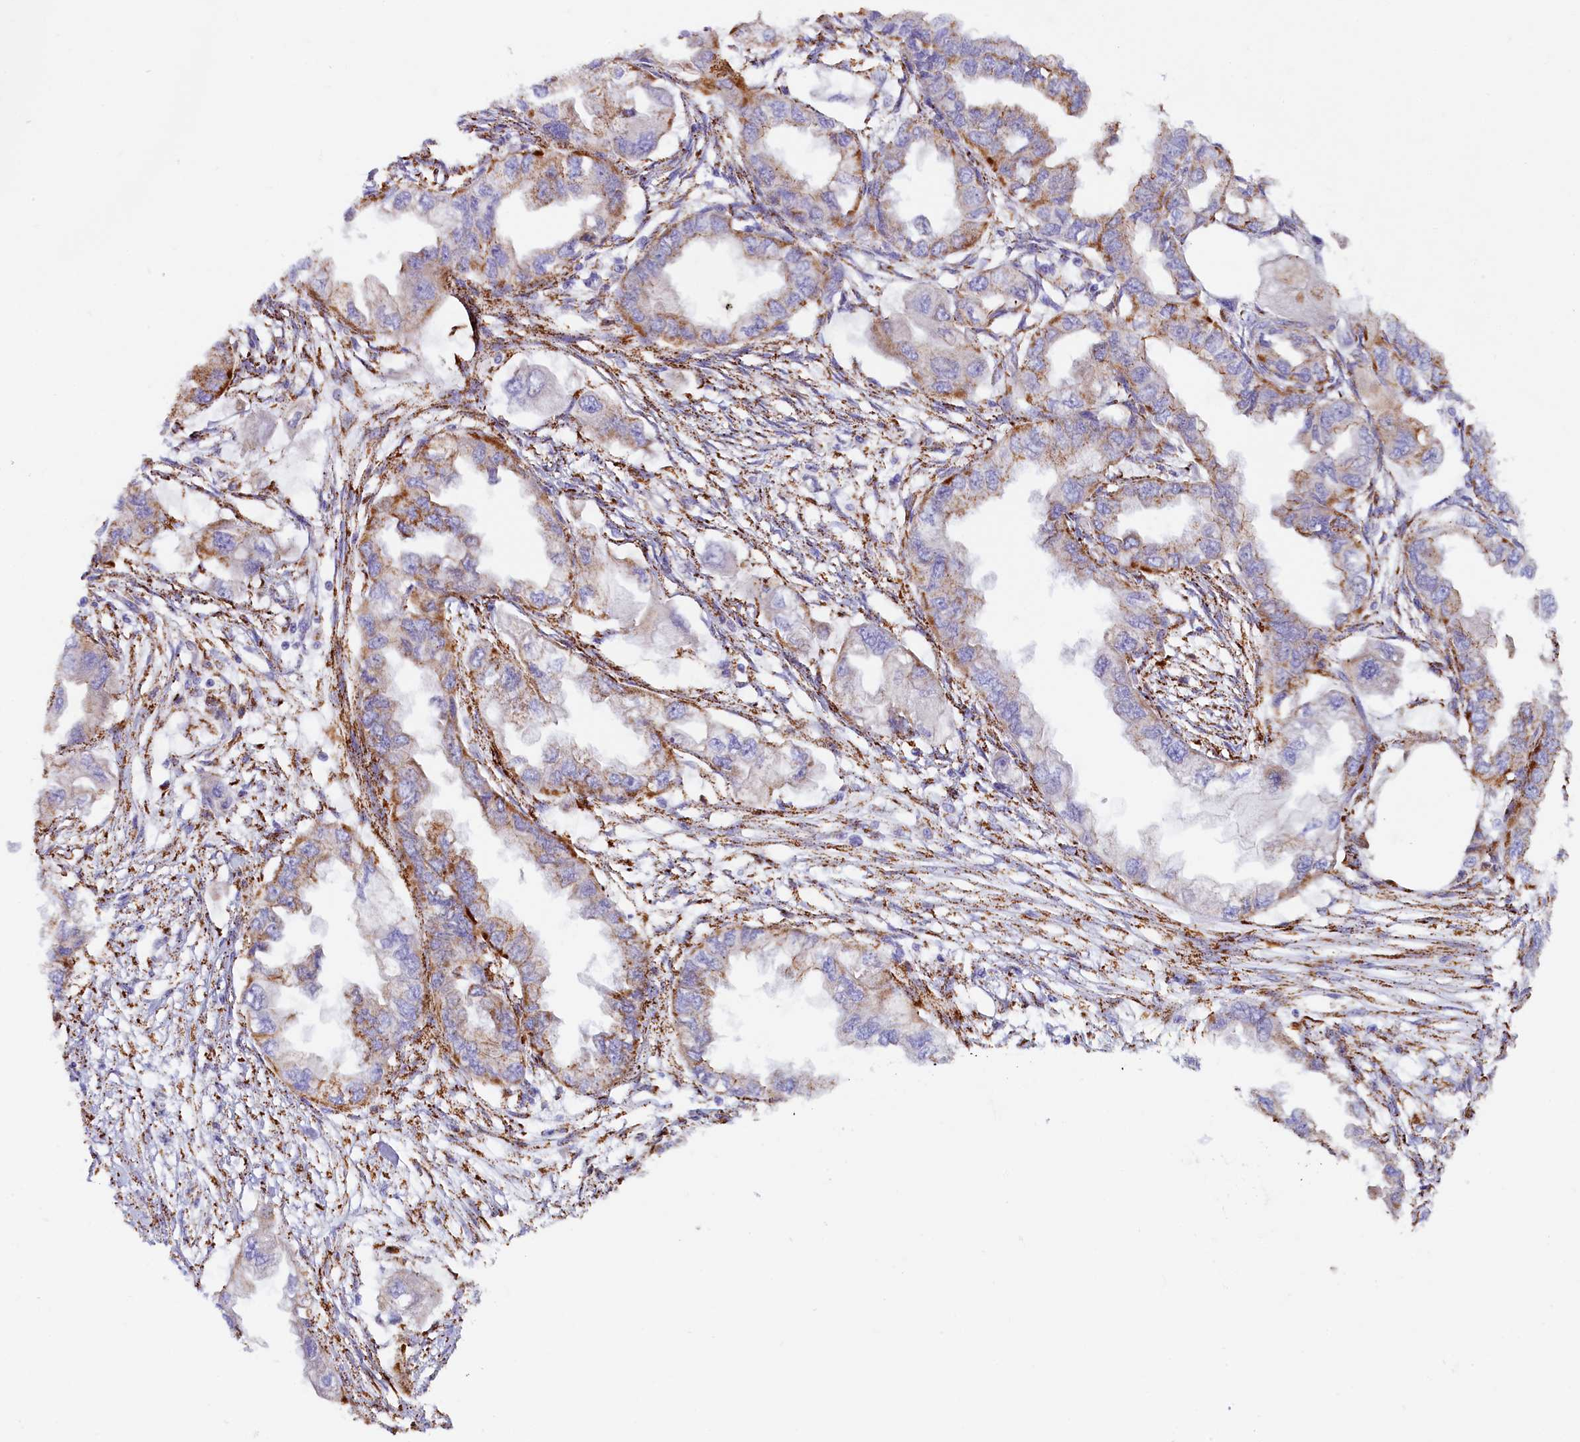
{"staining": {"intensity": "strong", "quantity": "25%-75%", "location": "cytoplasmic/membranous"}, "tissue": "endometrial cancer", "cell_type": "Tumor cells", "image_type": "cancer", "snomed": [{"axis": "morphology", "description": "Adenocarcinoma, NOS"}, {"axis": "topography", "description": "Endometrium"}], "caption": "Immunohistochemical staining of adenocarcinoma (endometrial) reveals high levels of strong cytoplasmic/membranous protein staining in about 25%-75% of tumor cells.", "gene": "AKTIP", "patient": {"sex": "female", "age": 67}}